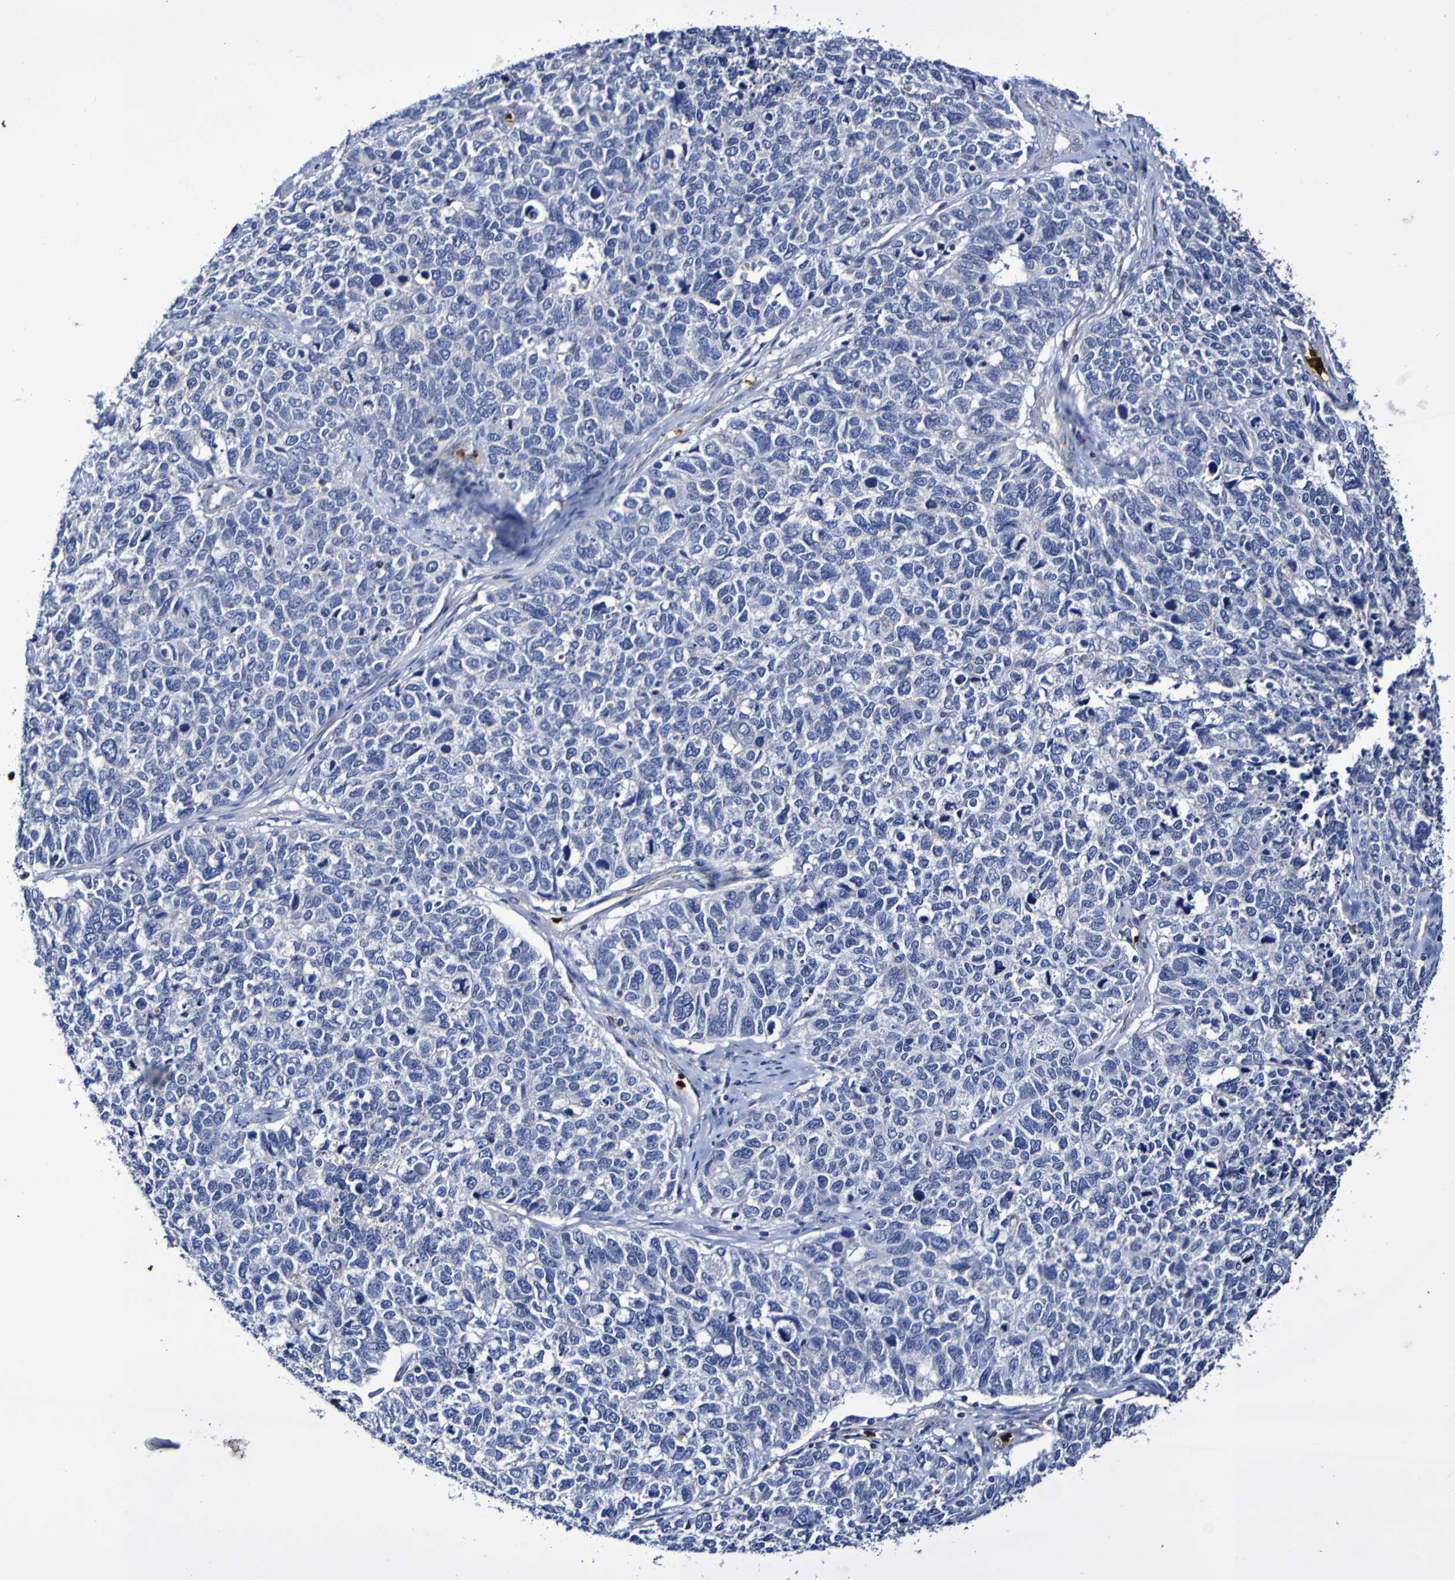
{"staining": {"intensity": "negative", "quantity": "none", "location": "none"}, "tissue": "cervical cancer", "cell_type": "Tumor cells", "image_type": "cancer", "snomed": [{"axis": "morphology", "description": "Squamous cell carcinoma, NOS"}, {"axis": "topography", "description": "Cervix"}], "caption": "The histopathology image shows no staining of tumor cells in cervical cancer. (Stains: DAB (3,3'-diaminobenzidine) immunohistochemistry with hematoxylin counter stain, Microscopy: brightfield microscopy at high magnification).", "gene": "WNT4", "patient": {"sex": "female", "age": 63}}